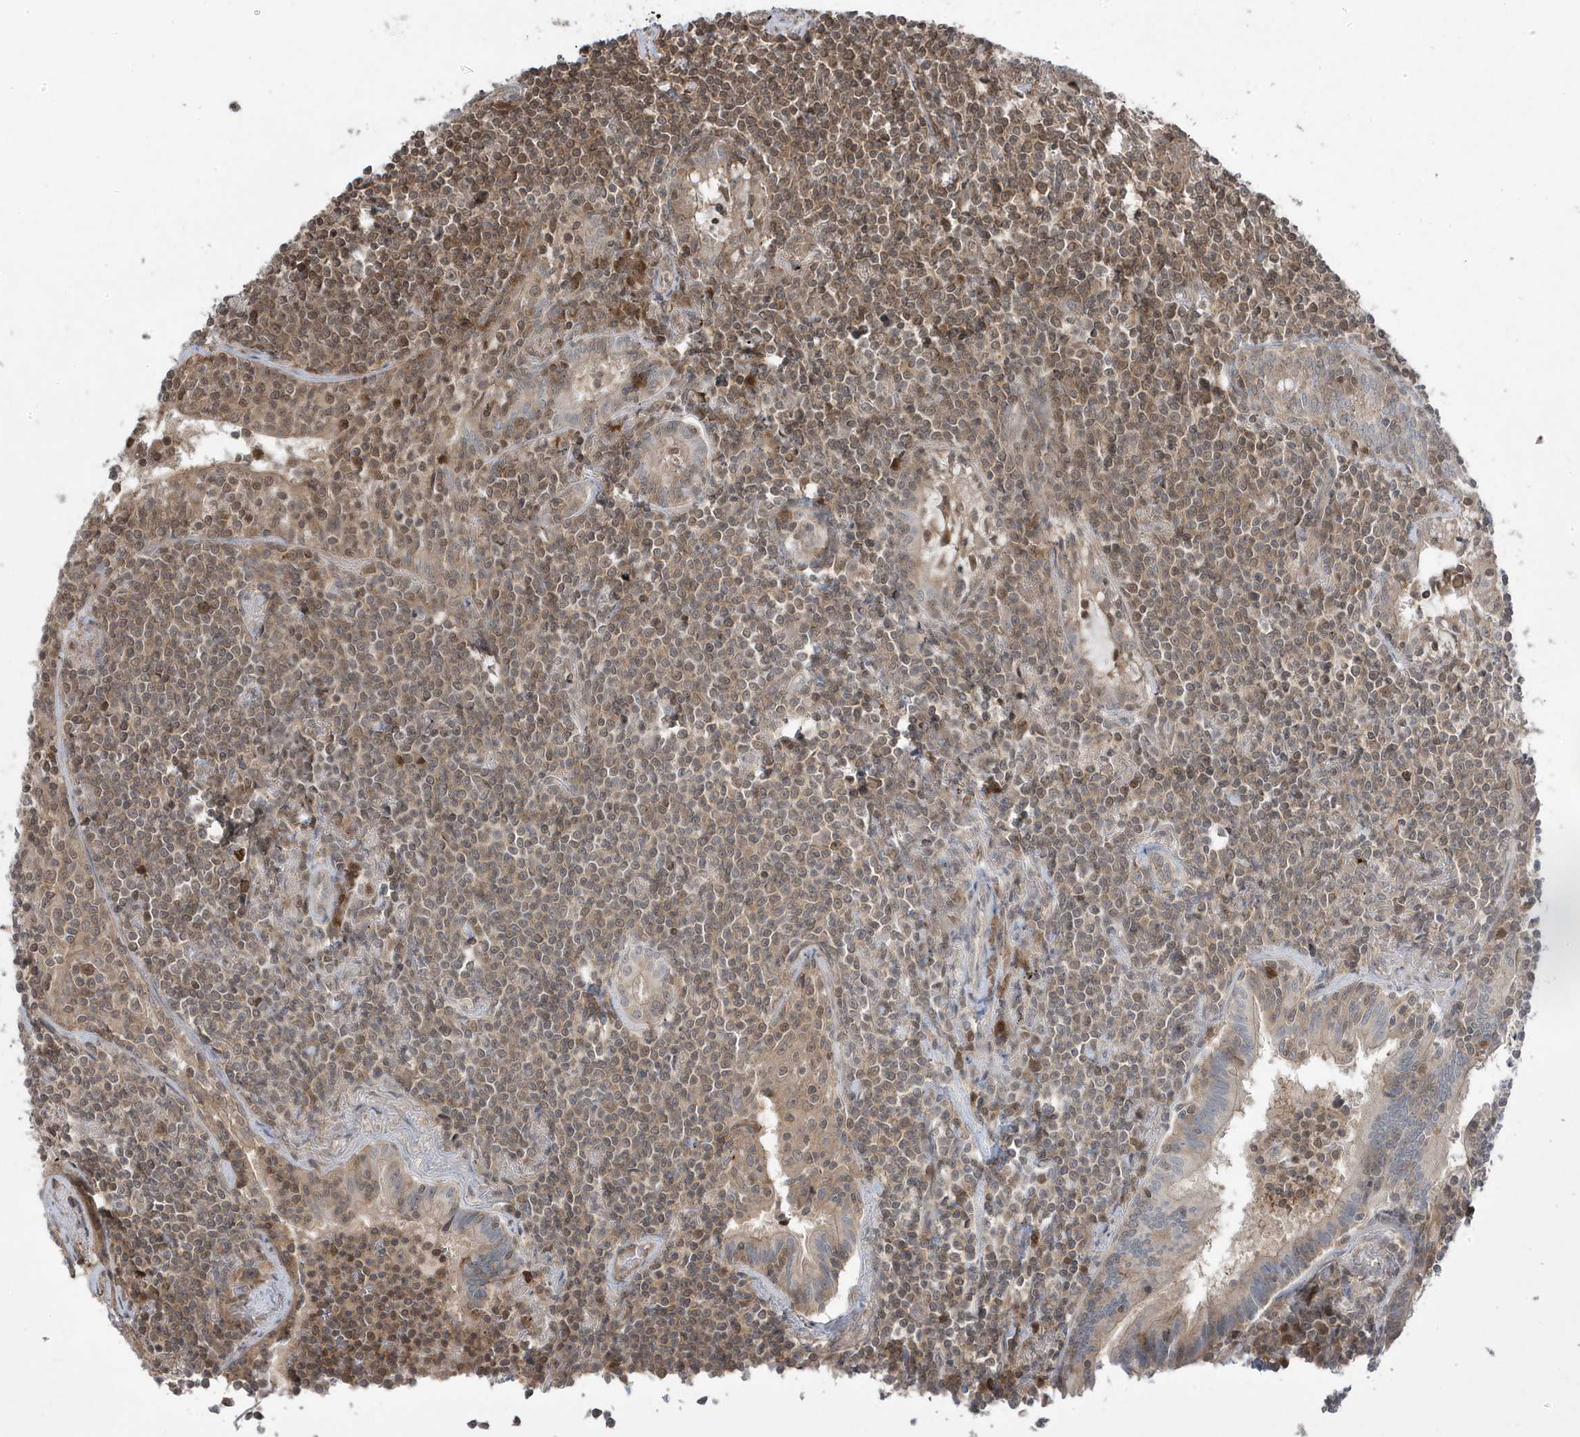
{"staining": {"intensity": "weak", "quantity": "25%-75%", "location": "nuclear"}, "tissue": "lymphoma", "cell_type": "Tumor cells", "image_type": "cancer", "snomed": [{"axis": "morphology", "description": "Malignant lymphoma, non-Hodgkin's type, Low grade"}, {"axis": "topography", "description": "Lung"}], "caption": "A micrograph showing weak nuclear expression in approximately 25%-75% of tumor cells in malignant lymphoma, non-Hodgkin's type (low-grade), as visualized by brown immunohistochemical staining.", "gene": "MAPK1IP1L", "patient": {"sex": "female", "age": 71}}